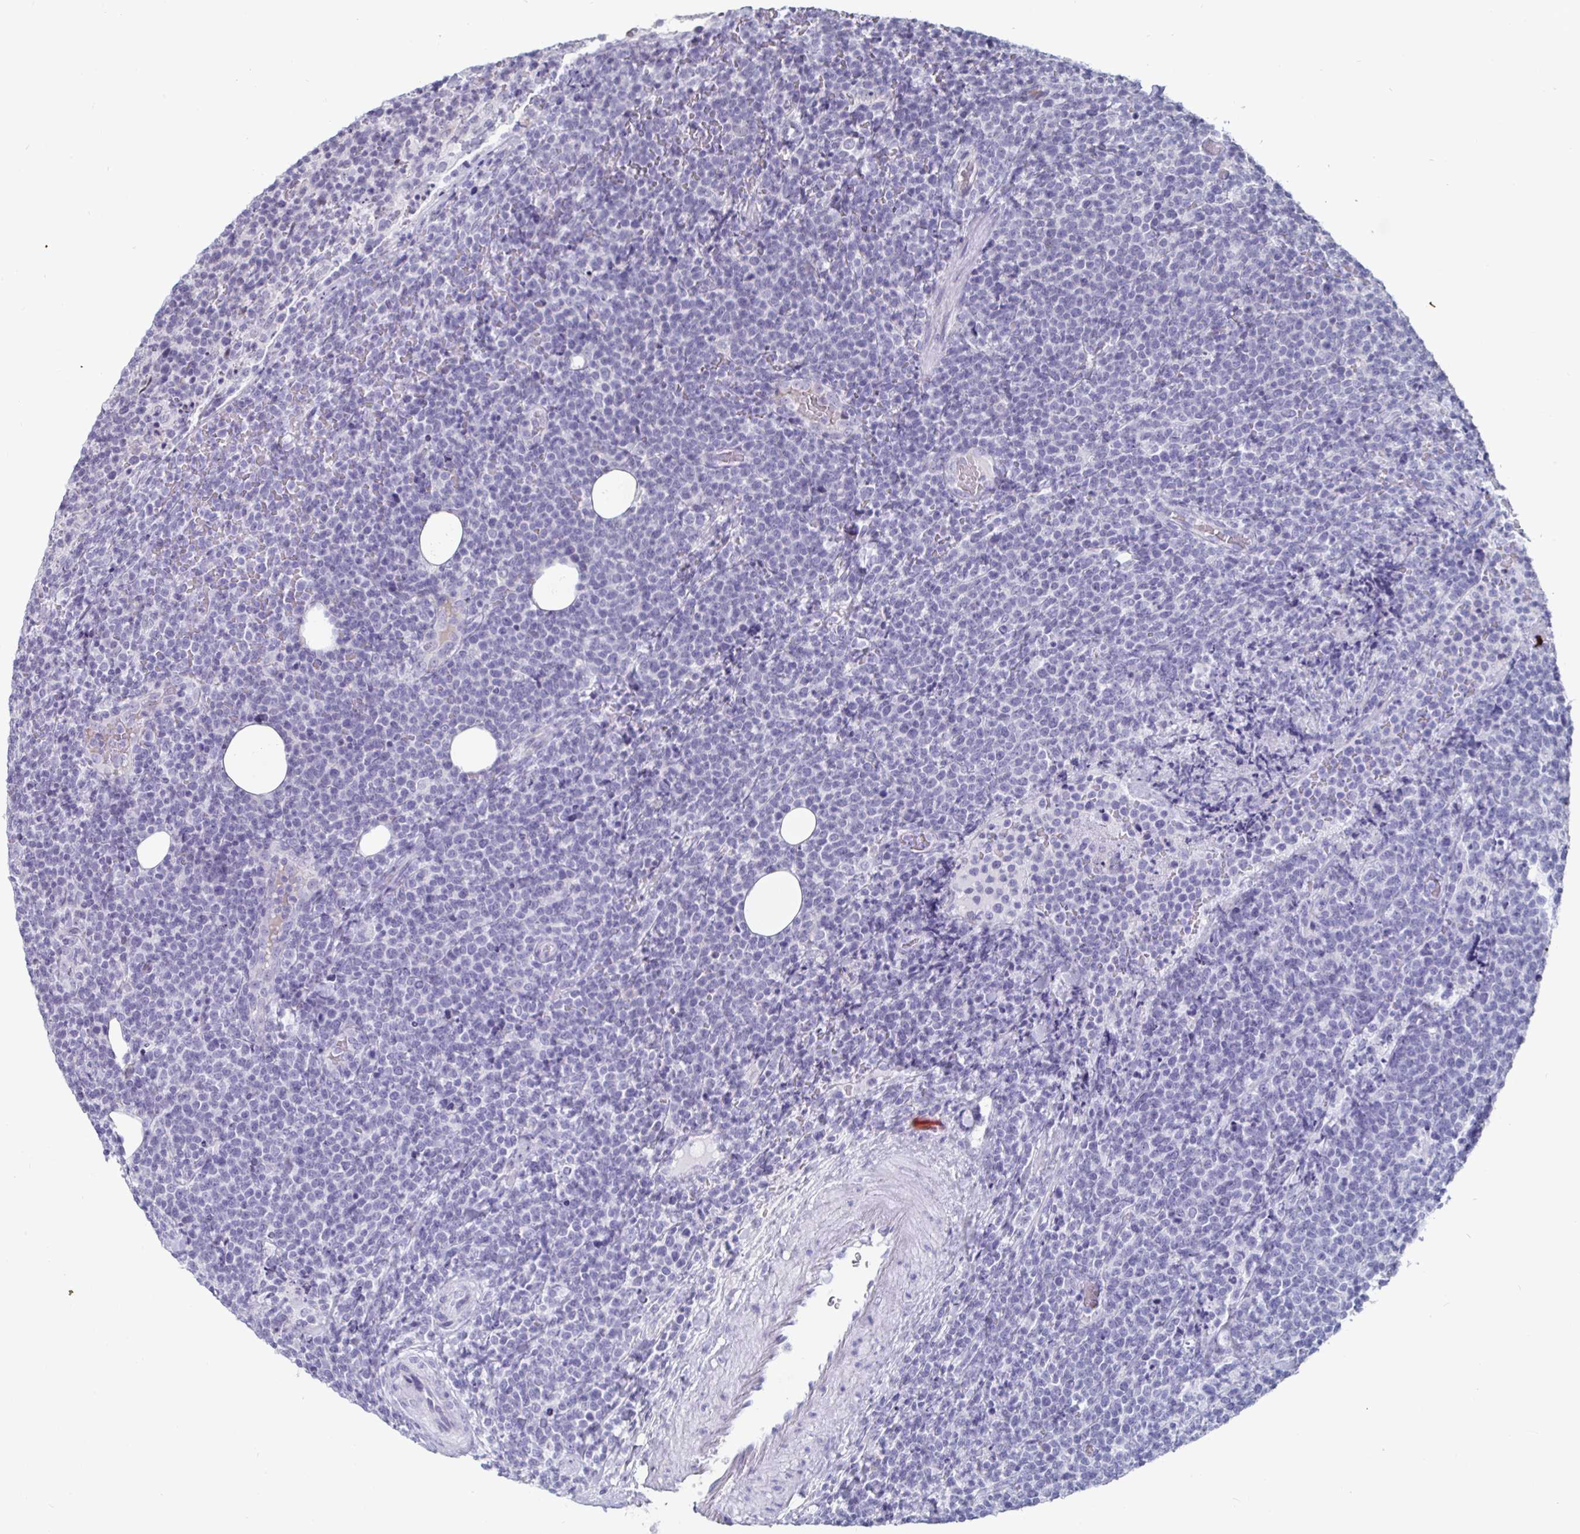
{"staining": {"intensity": "negative", "quantity": "none", "location": "none"}, "tissue": "lymphoma", "cell_type": "Tumor cells", "image_type": "cancer", "snomed": [{"axis": "morphology", "description": "Malignant lymphoma, non-Hodgkin's type, High grade"}, {"axis": "topography", "description": "Lymph node"}], "caption": "This is a histopathology image of IHC staining of high-grade malignant lymphoma, non-Hodgkin's type, which shows no positivity in tumor cells. (Brightfield microscopy of DAB immunohistochemistry (IHC) at high magnification).", "gene": "OOSP2", "patient": {"sex": "male", "age": 61}}